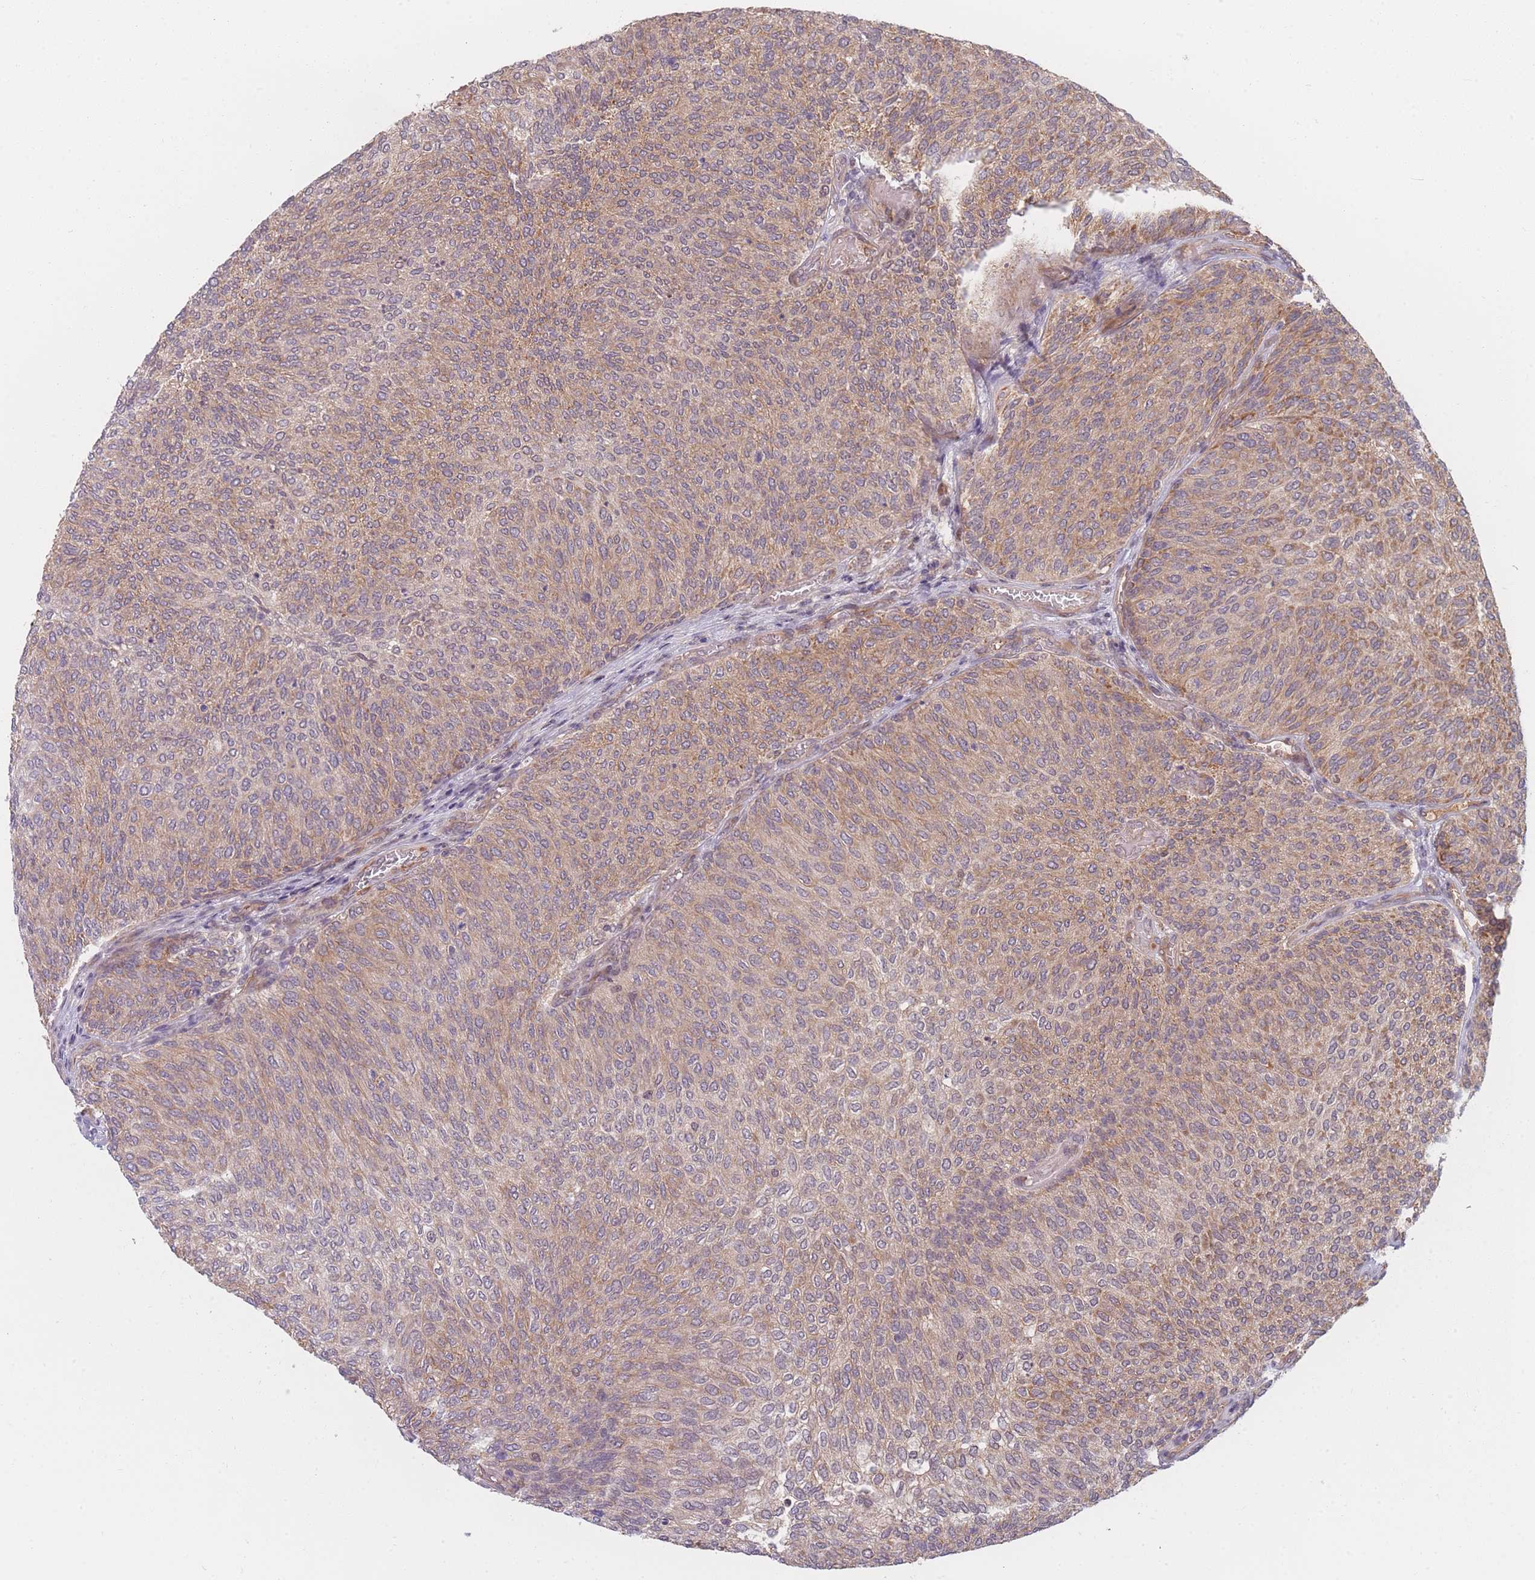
{"staining": {"intensity": "moderate", "quantity": ">75%", "location": "cytoplasmic/membranous"}, "tissue": "urothelial cancer", "cell_type": "Tumor cells", "image_type": "cancer", "snomed": [{"axis": "morphology", "description": "Urothelial carcinoma, Low grade"}, {"axis": "topography", "description": "Urinary bladder"}], "caption": "High-power microscopy captured an IHC histopathology image of urothelial carcinoma (low-grade), revealing moderate cytoplasmic/membranous positivity in approximately >75% of tumor cells.", "gene": "FAM153A", "patient": {"sex": "female", "age": 79}}